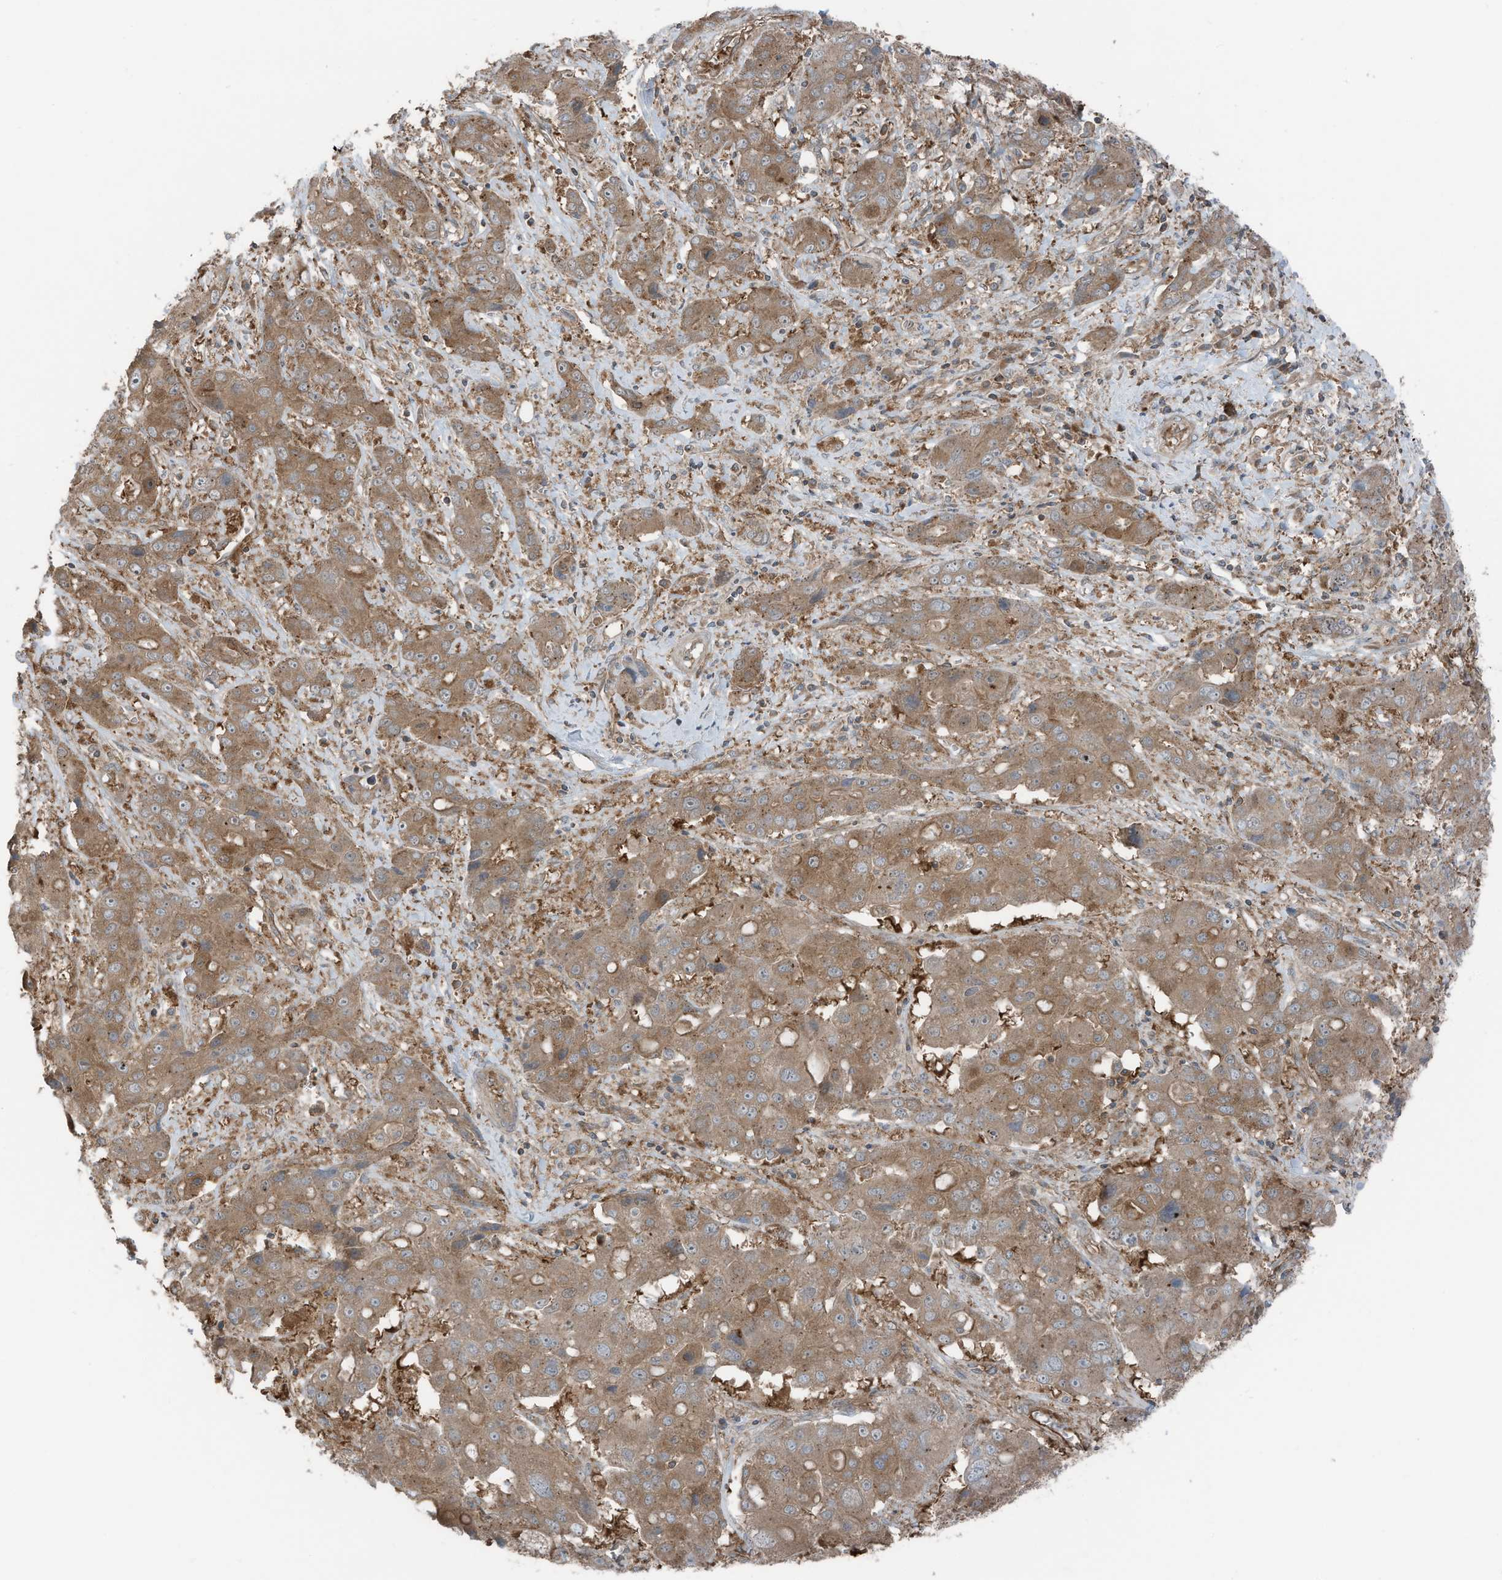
{"staining": {"intensity": "moderate", "quantity": ">75%", "location": "cytoplasmic/membranous"}, "tissue": "liver cancer", "cell_type": "Tumor cells", "image_type": "cancer", "snomed": [{"axis": "morphology", "description": "Cholangiocarcinoma"}, {"axis": "topography", "description": "Liver"}], "caption": "An image of liver cancer (cholangiocarcinoma) stained for a protein shows moderate cytoplasmic/membranous brown staining in tumor cells.", "gene": "TXNDC9", "patient": {"sex": "male", "age": 67}}